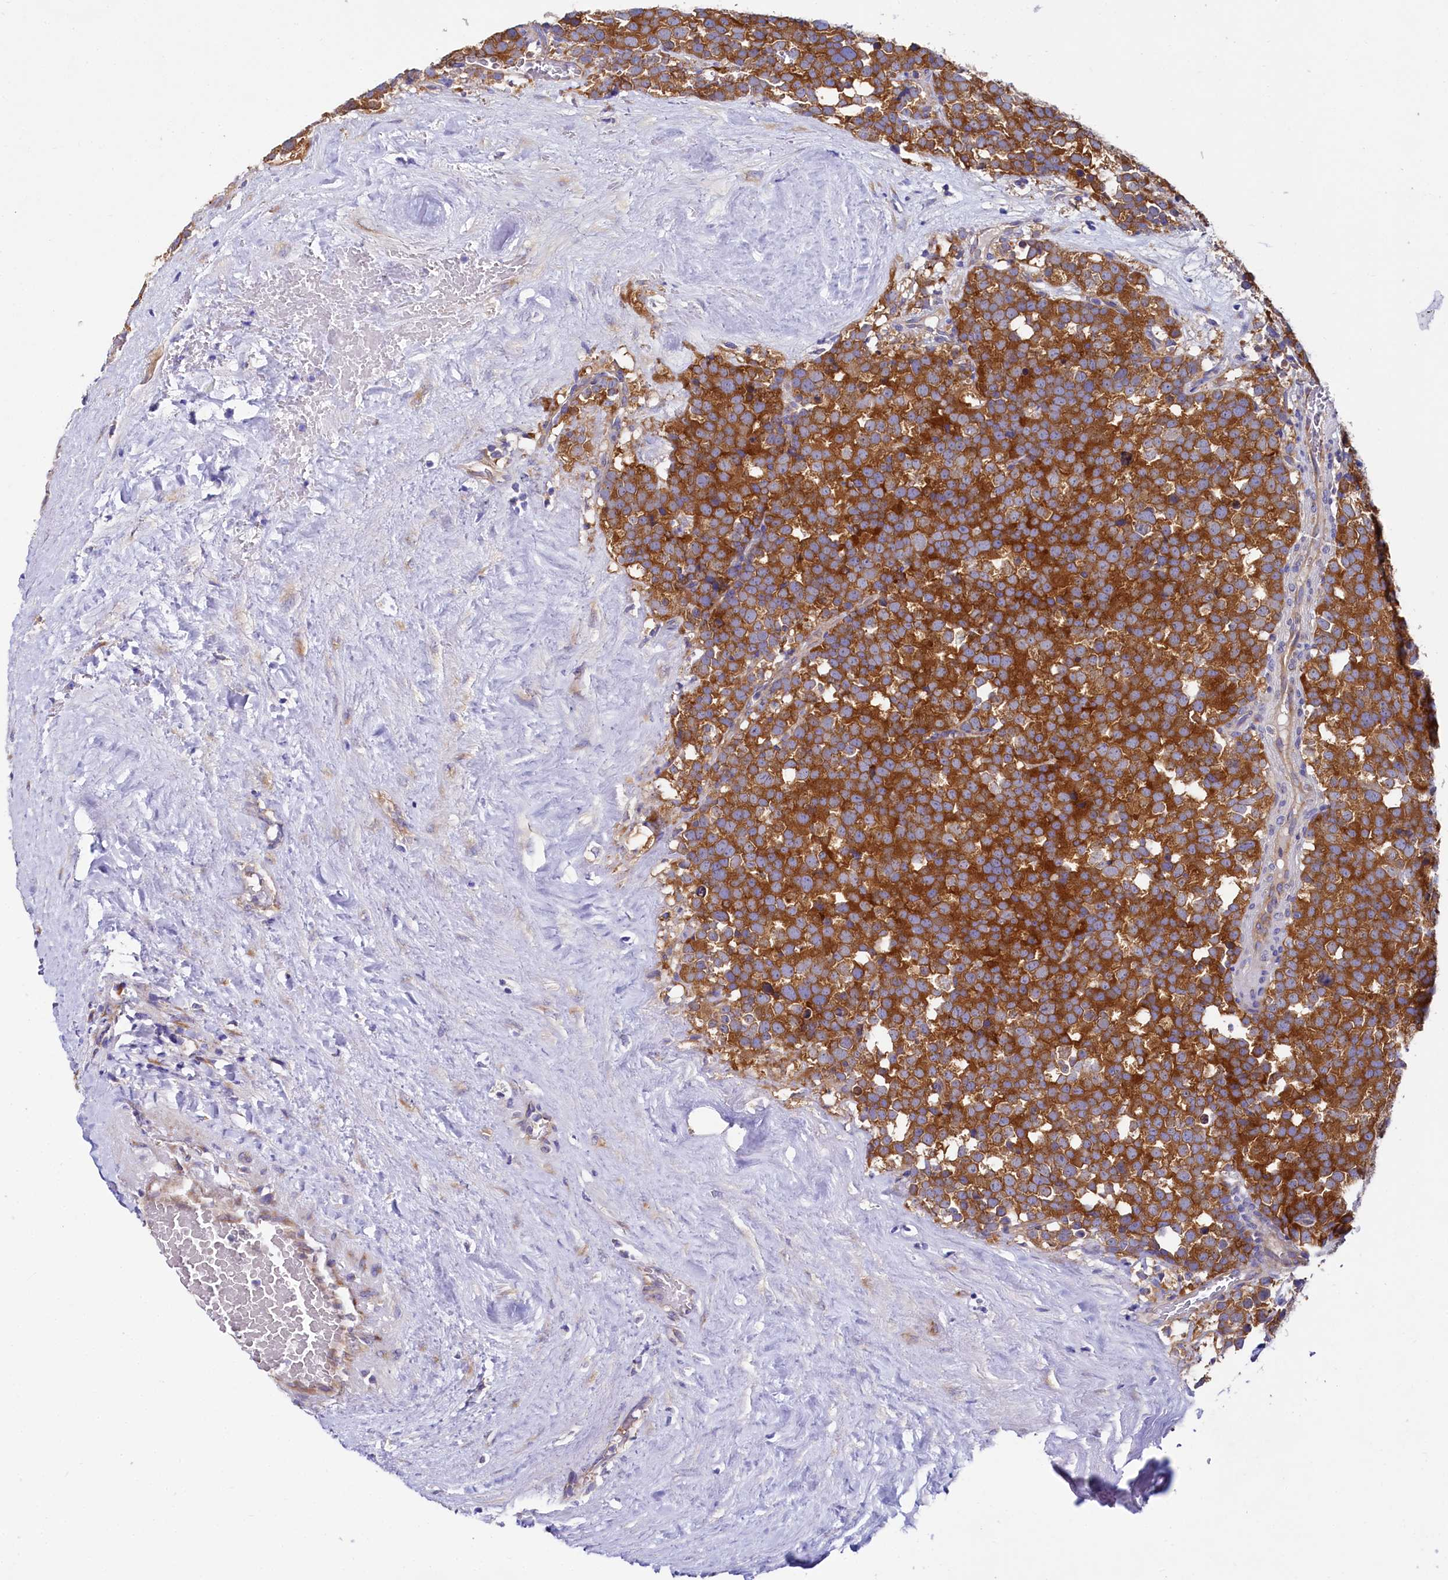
{"staining": {"intensity": "strong", "quantity": ">75%", "location": "cytoplasmic/membranous"}, "tissue": "testis cancer", "cell_type": "Tumor cells", "image_type": "cancer", "snomed": [{"axis": "morphology", "description": "Seminoma, NOS"}, {"axis": "topography", "description": "Testis"}], "caption": "Seminoma (testis) stained with DAB IHC exhibits high levels of strong cytoplasmic/membranous positivity in about >75% of tumor cells.", "gene": "QARS1", "patient": {"sex": "male", "age": 71}}